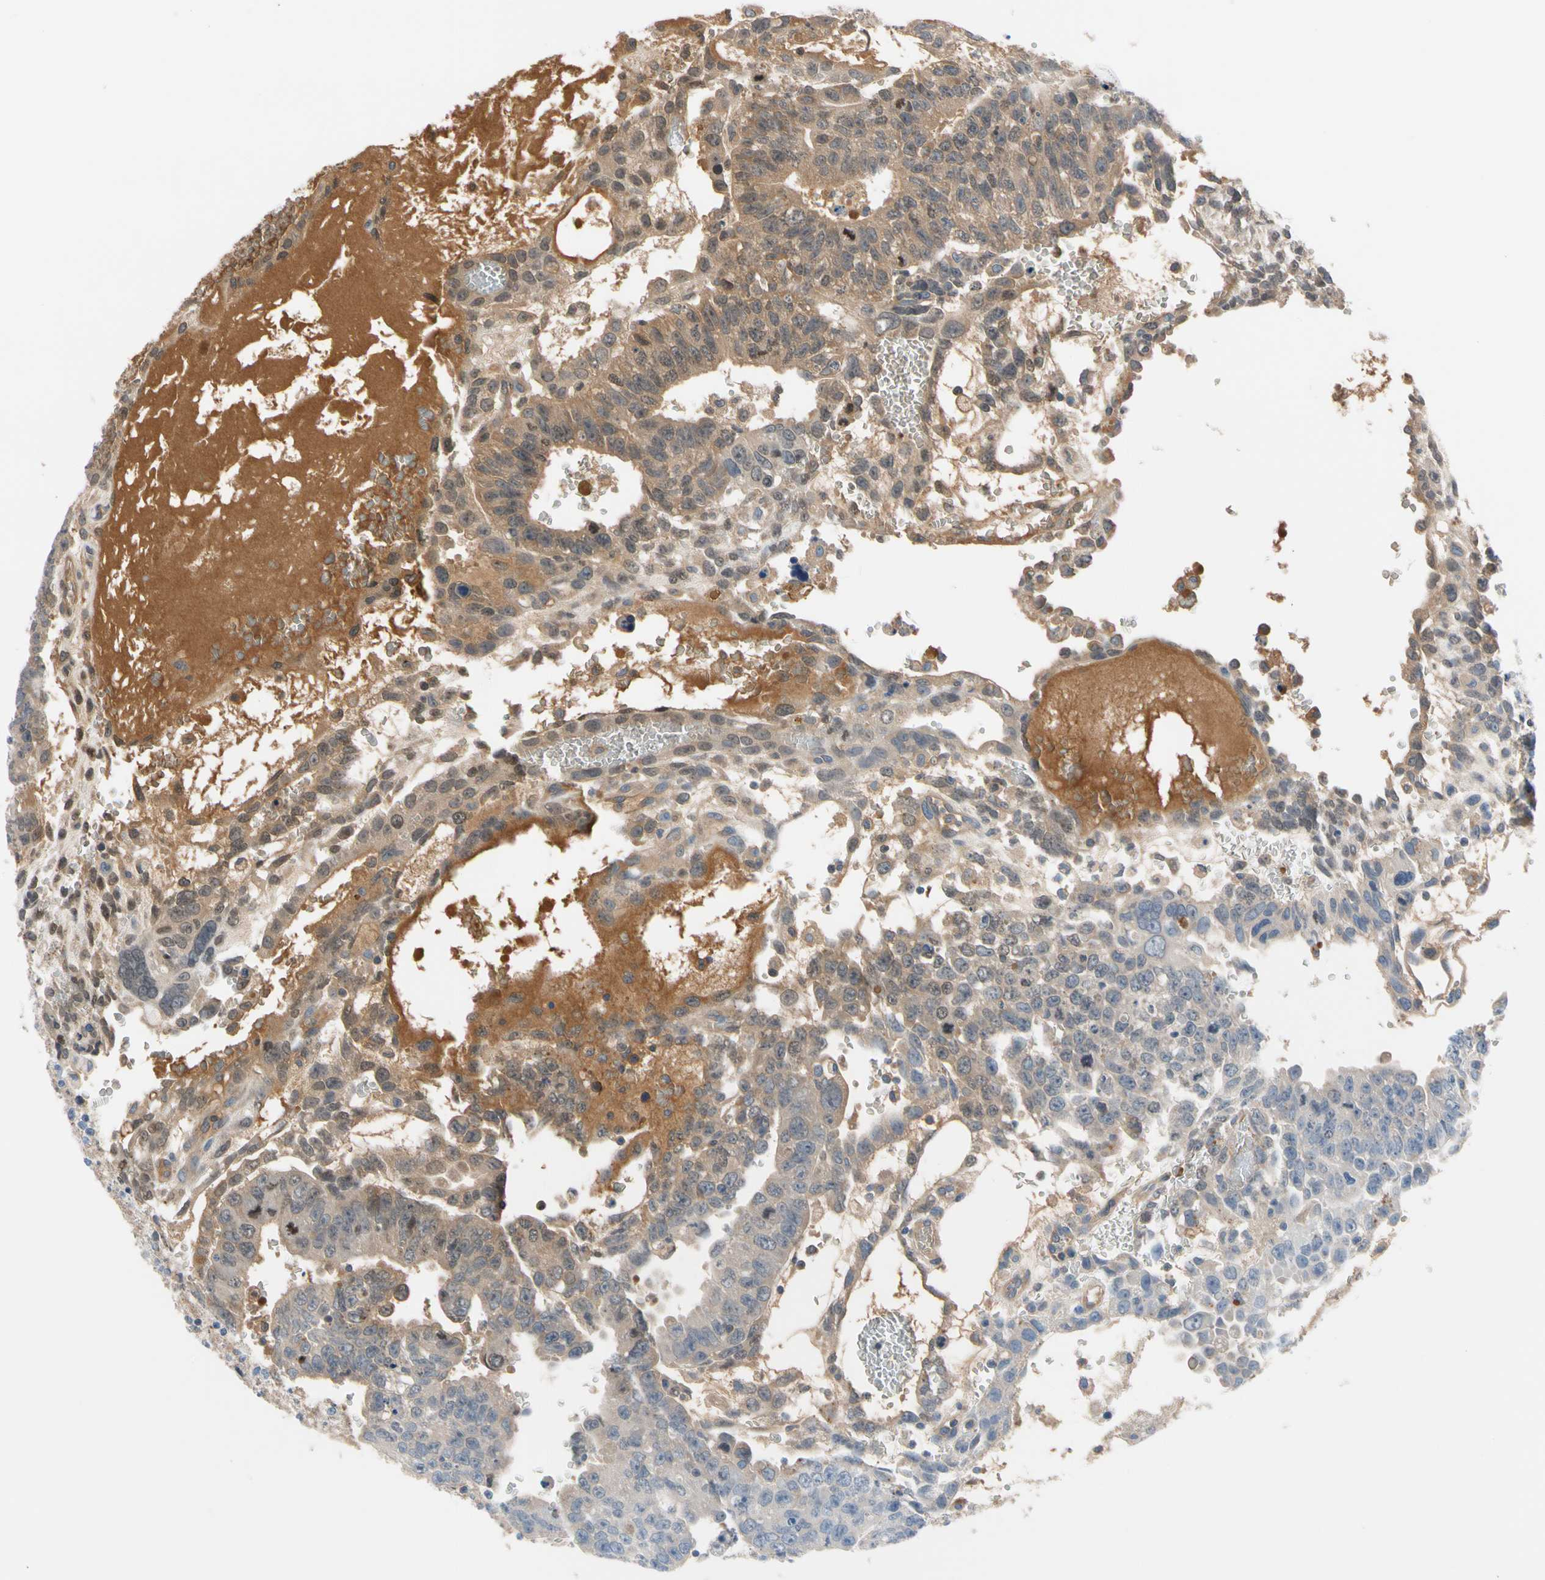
{"staining": {"intensity": "weak", "quantity": ">75%", "location": "cytoplasmic/membranous"}, "tissue": "testis cancer", "cell_type": "Tumor cells", "image_type": "cancer", "snomed": [{"axis": "morphology", "description": "Seminoma, NOS"}, {"axis": "morphology", "description": "Carcinoma, Embryonal, NOS"}, {"axis": "topography", "description": "Testis"}], "caption": "Immunohistochemistry (DAB) staining of human embryonal carcinoma (testis) shows weak cytoplasmic/membranous protein expression in about >75% of tumor cells.", "gene": "ENTREP3", "patient": {"sex": "male", "age": 52}}